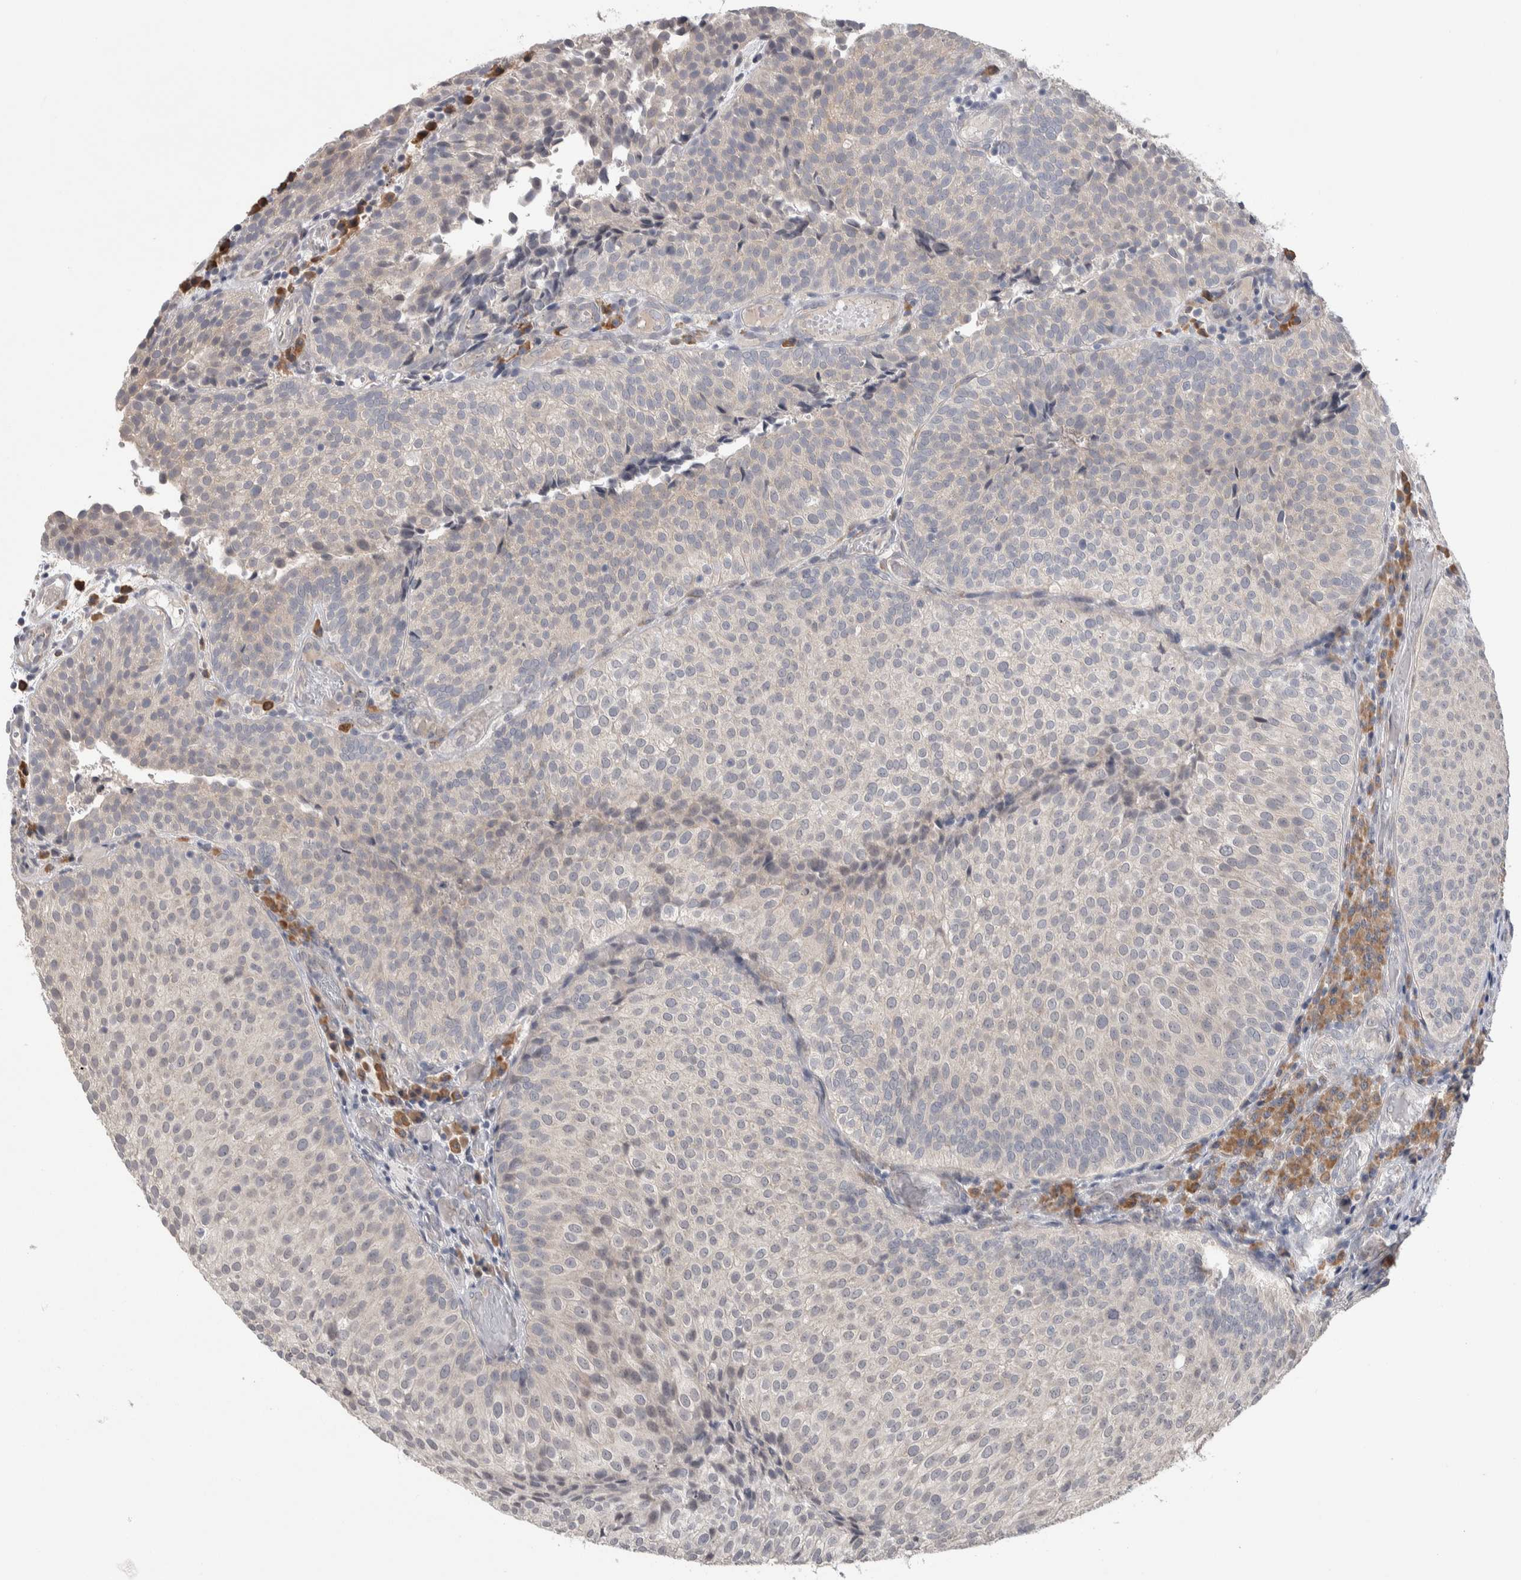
{"staining": {"intensity": "negative", "quantity": "none", "location": "none"}, "tissue": "urothelial cancer", "cell_type": "Tumor cells", "image_type": "cancer", "snomed": [{"axis": "morphology", "description": "Urothelial carcinoma, Low grade"}, {"axis": "topography", "description": "Urinary bladder"}], "caption": "IHC histopathology image of neoplastic tissue: low-grade urothelial carcinoma stained with DAB demonstrates no significant protein positivity in tumor cells.", "gene": "CUL2", "patient": {"sex": "male", "age": 86}}